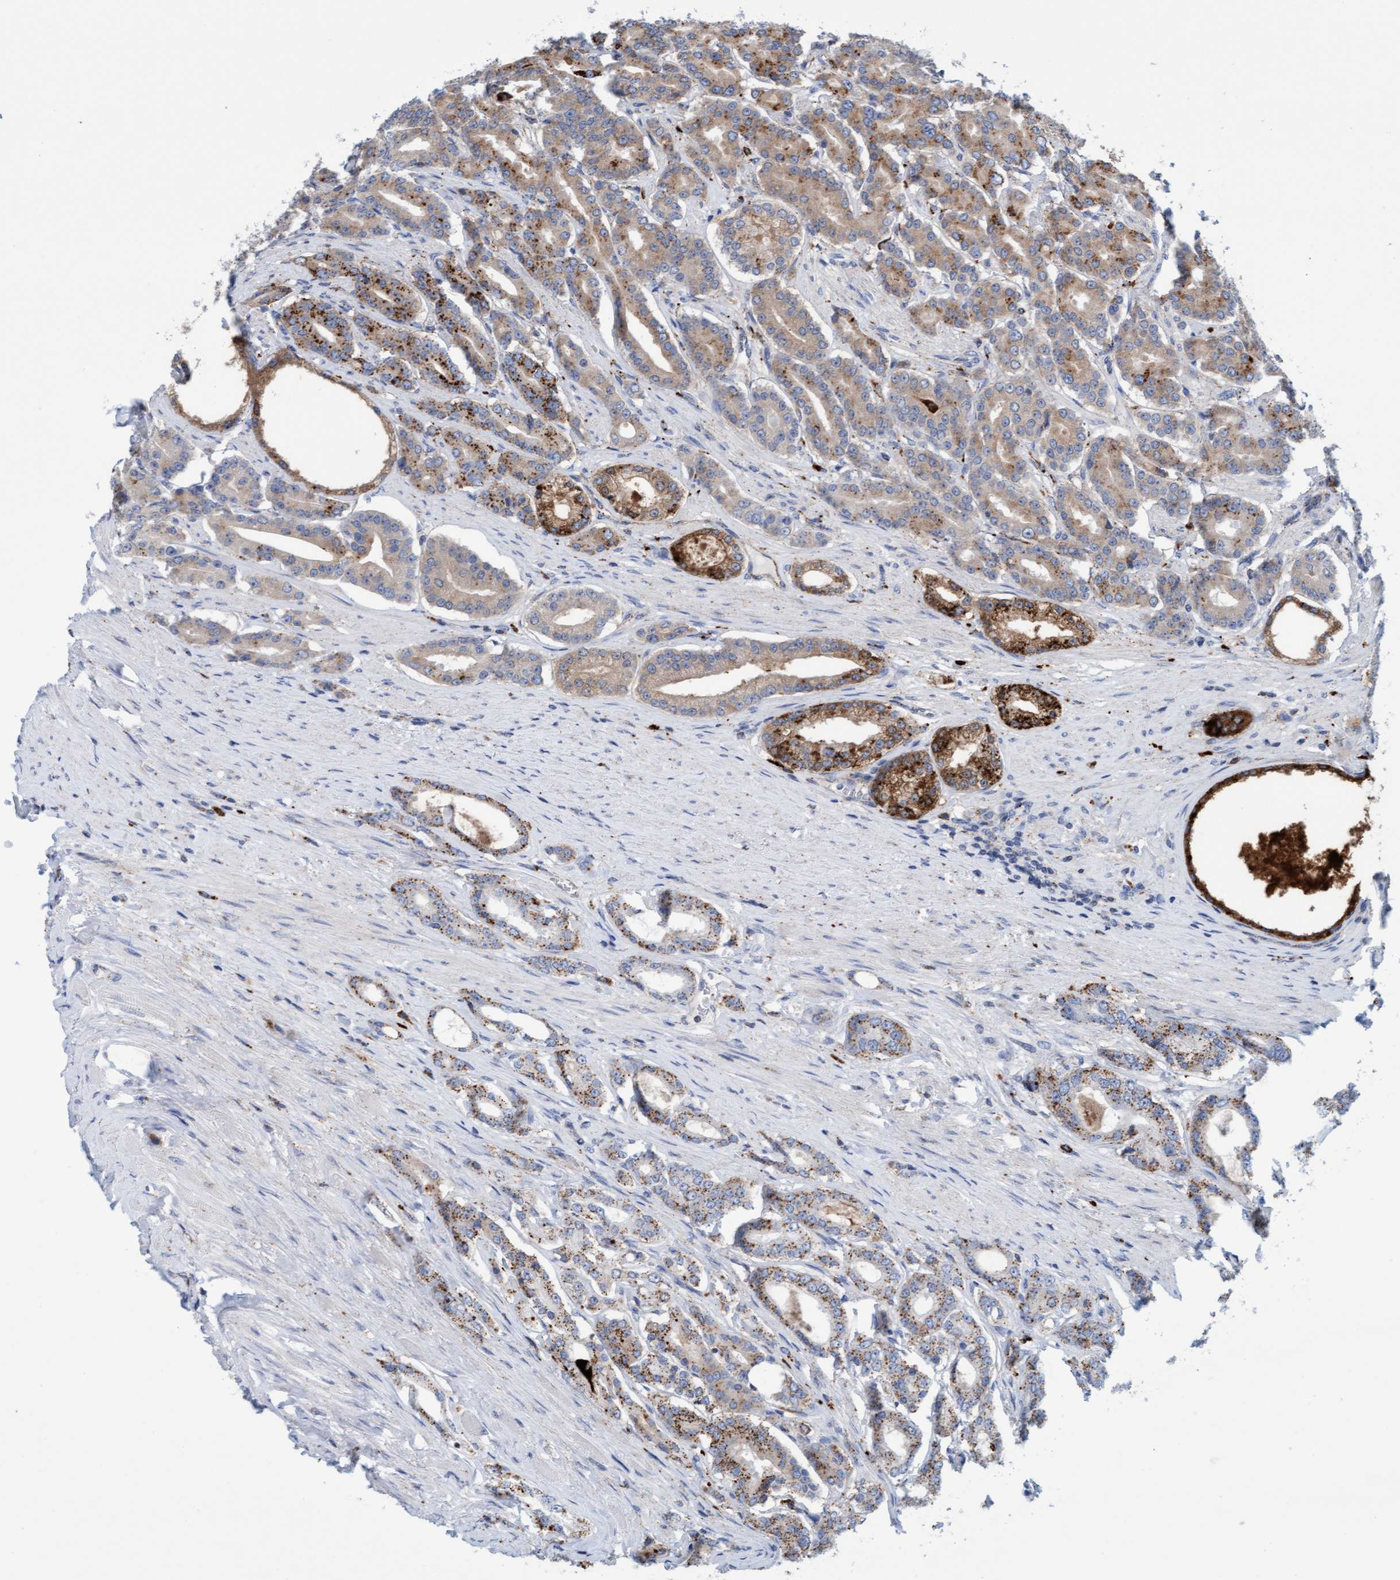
{"staining": {"intensity": "strong", "quantity": ">75%", "location": "cytoplasmic/membranous"}, "tissue": "prostate cancer", "cell_type": "Tumor cells", "image_type": "cancer", "snomed": [{"axis": "morphology", "description": "Adenocarcinoma, High grade"}, {"axis": "topography", "description": "Prostate"}], "caption": "Immunohistochemistry photomicrograph of prostate cancer (high-grade adenocarcinoma) stained for a protein (brown), which exhibits high levels of strong cytoplasmic/membranous expression in approximately >75% of tumor cells.", "gene": "SGSH", "patient": {"sex": "male", "age": 71}}